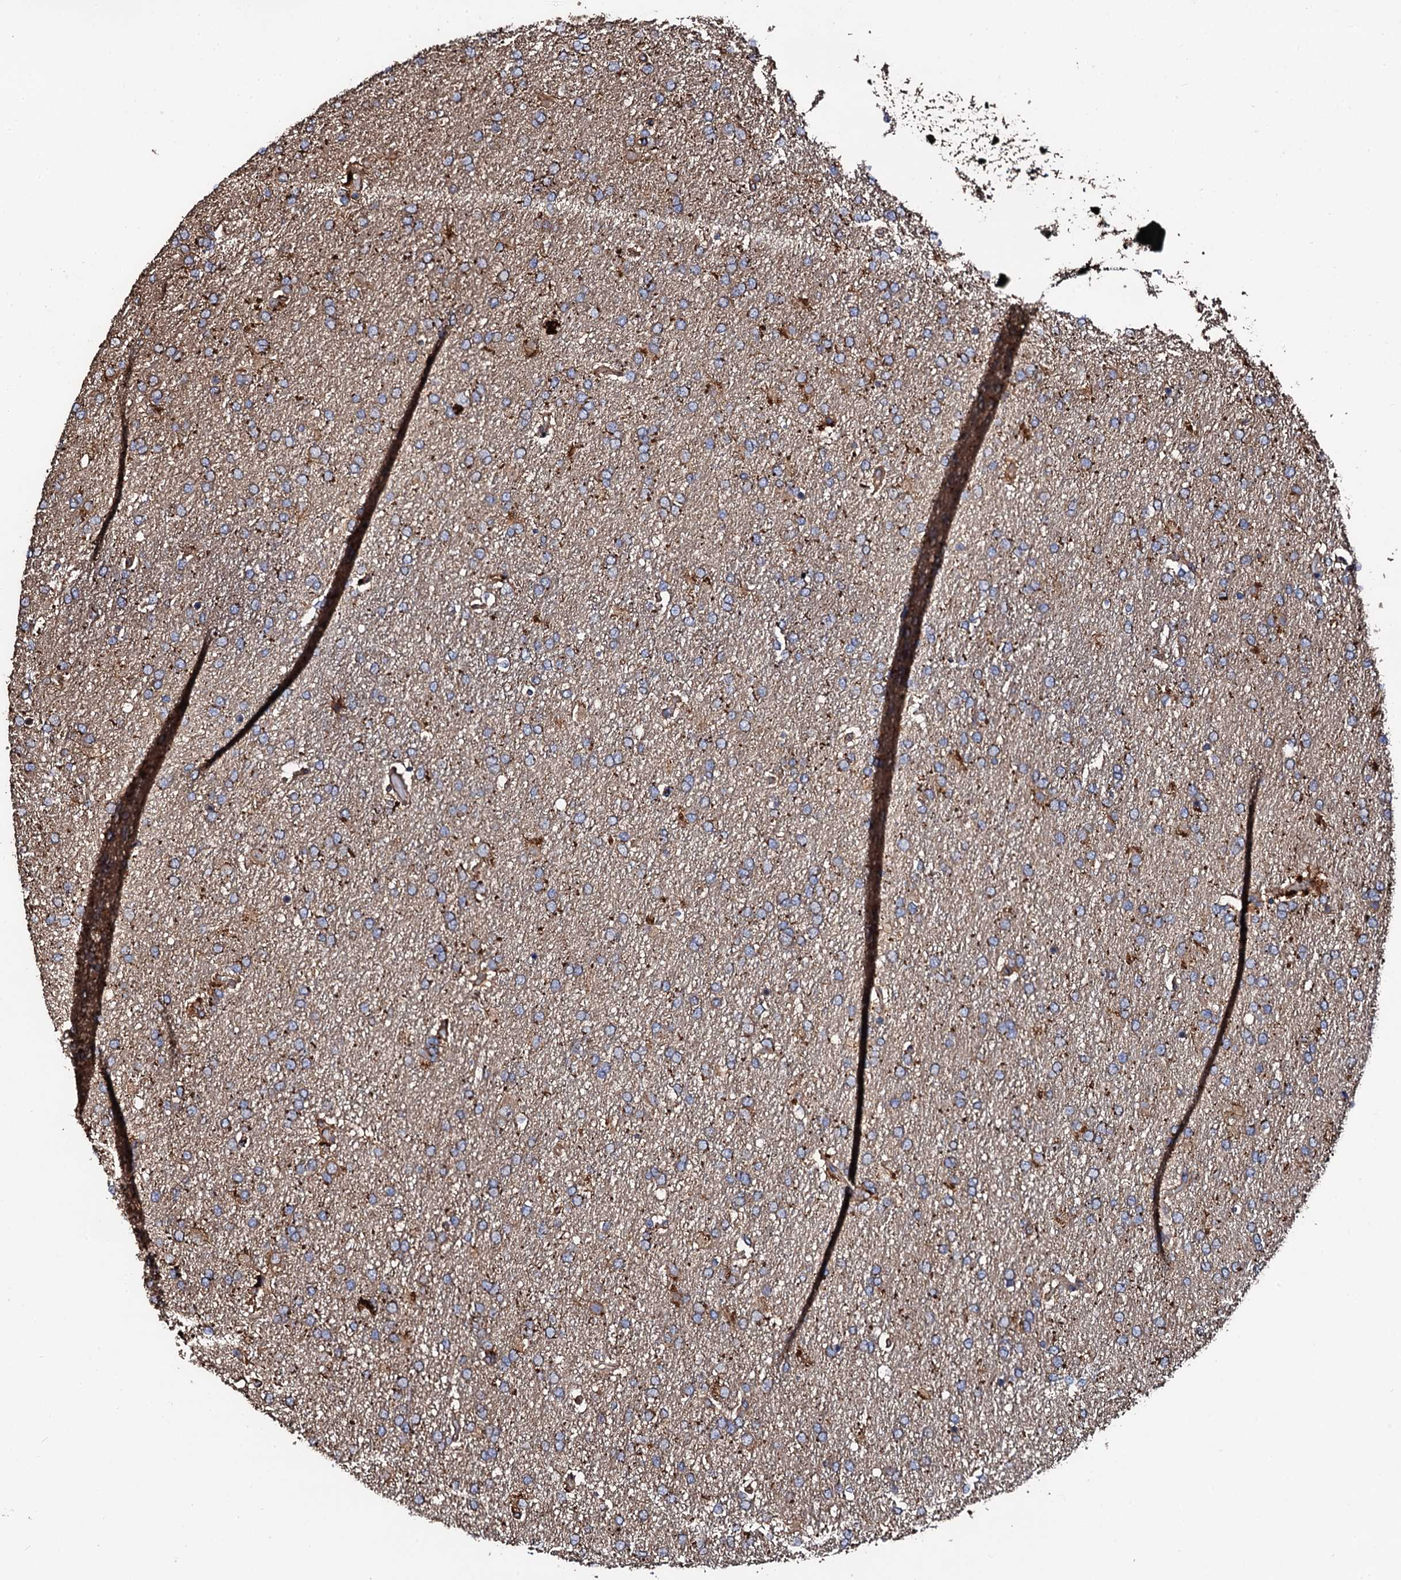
{"staining": {"intensity": "moderate", "quantity": "<25%", "location": "cytoplasmic/membranous"}, "tissue": "glioma", "cell_type": "Tumor cells", "image_type": "cancer", "snomed": [{"axis": "morphology", "description": "Glioma, malignant, High grade"}, {"axis": "topography", "description": "Brain"}], "caption": "Protein staining demonstrates moderate cytoplasmic/membranous expression in about <25% of tumor cells in glioma.", "gene": "CKAP5", "patient": {"sex": "male", "age": 72}}